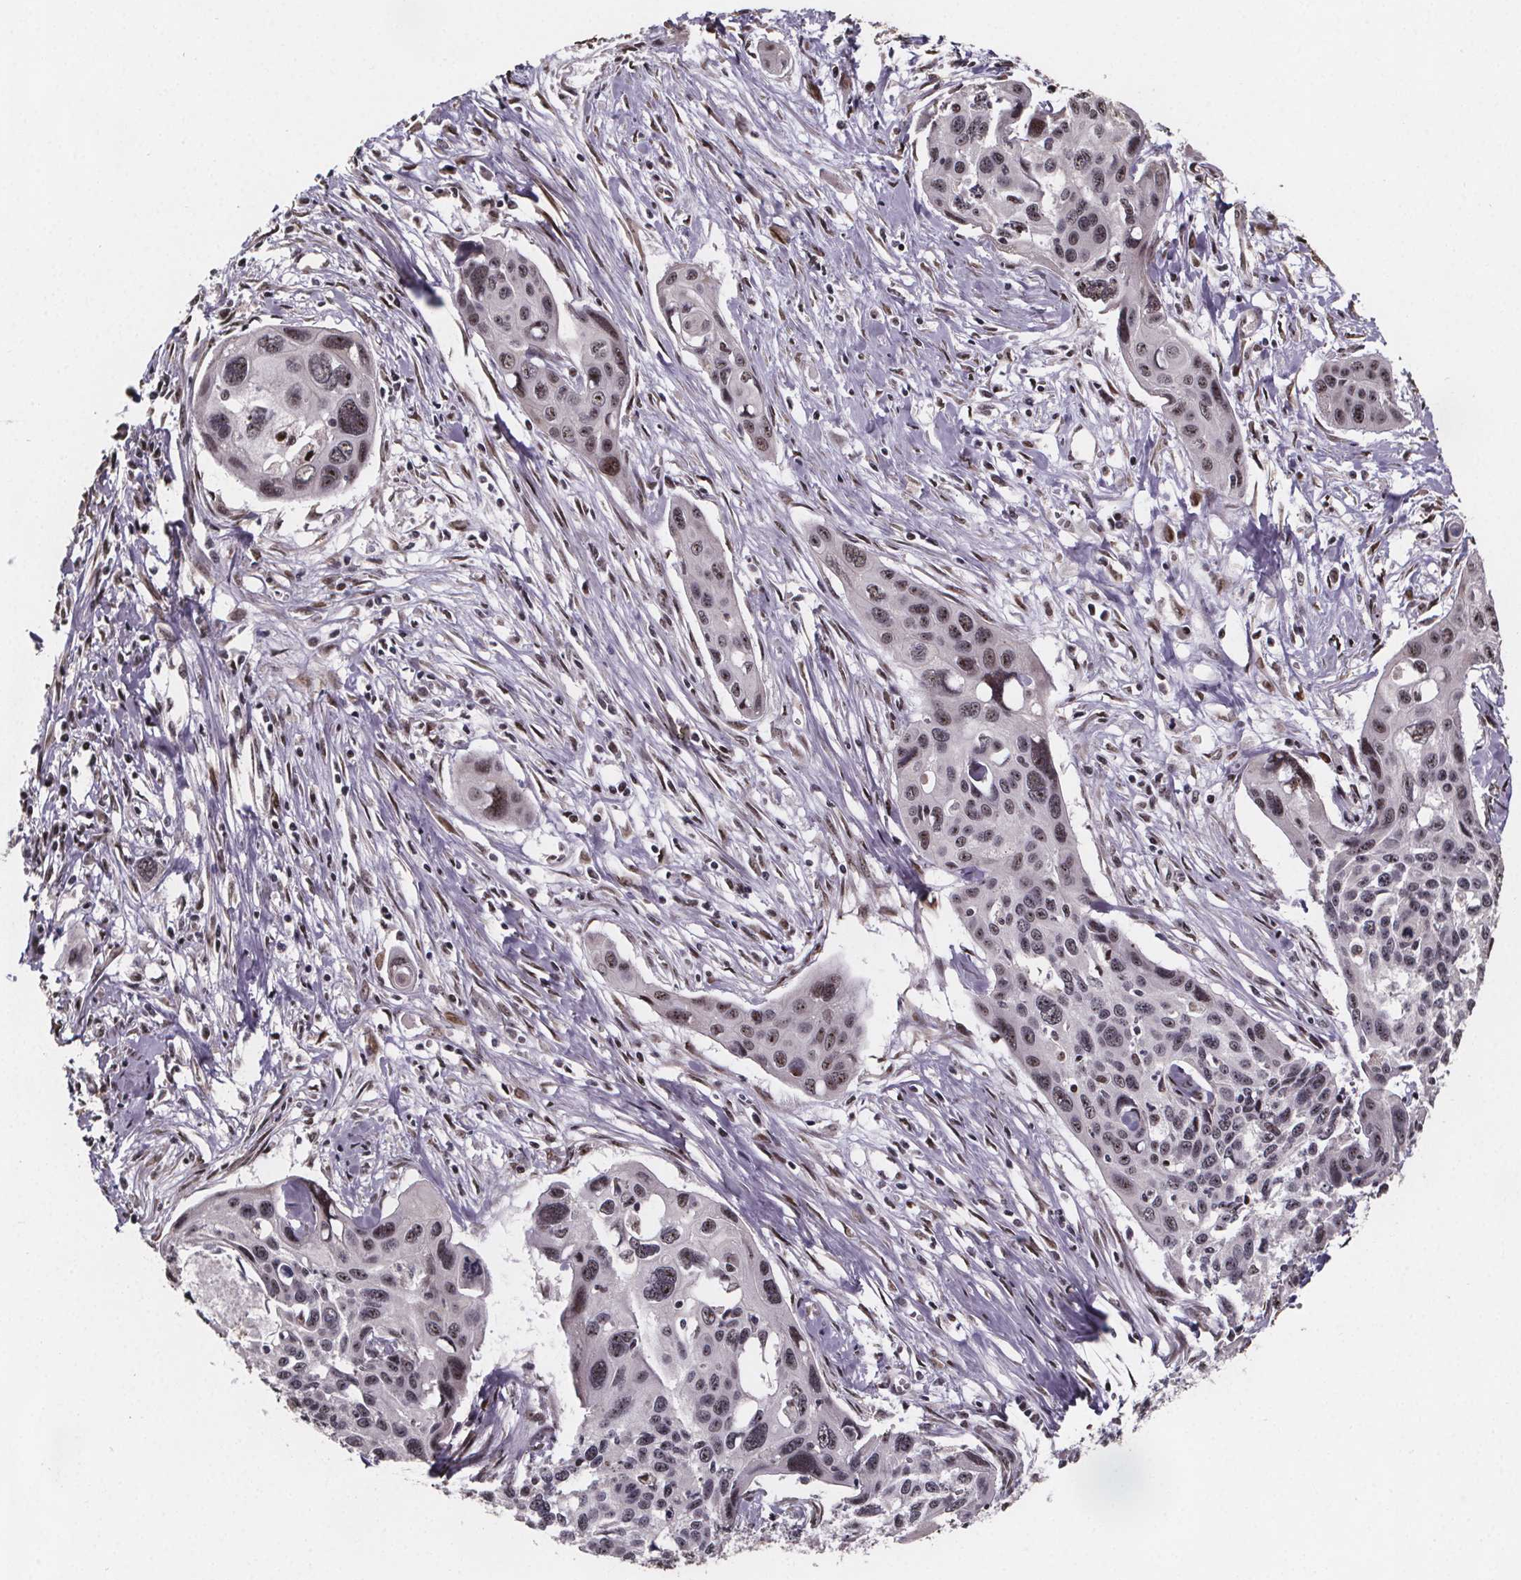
{"staining": {"intensity": "weak", "quantity": "25%-75%", "location": "nuclear"}, "tissue": "cervical cancer", "cell_type": "Tumor cells", "image_type": "cancer", "snomed": [{"axis": "morphology", "description": "Squamous cell carcinoma, NOS"}, {"axis": "topography", "description": "Cervix"}], "caption": "A brown stain shows weak nuclear staining of a protein in cervical cancer tumor cells.", "gene": "U2SURP", "patient": {"sex": "female", "age": 31}}